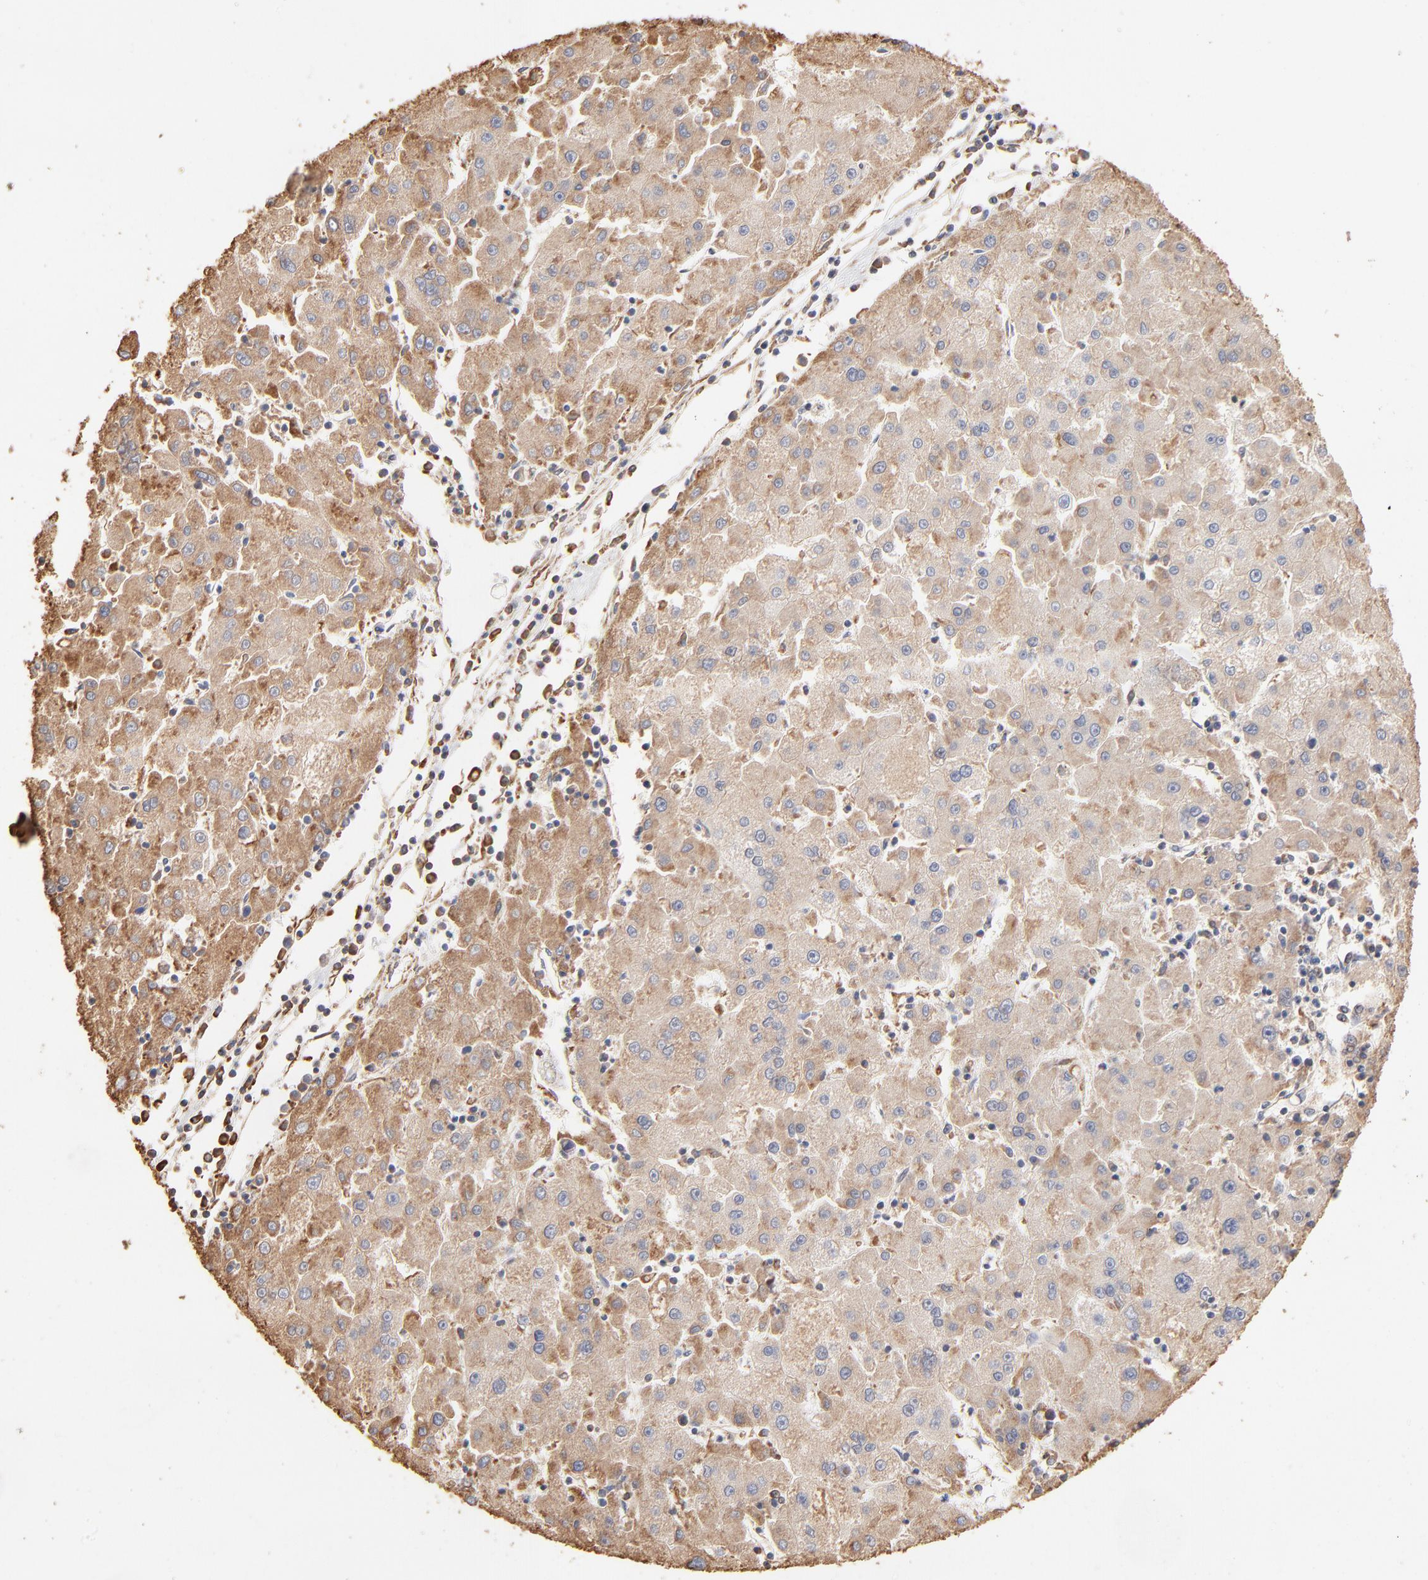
{"staining": {"intensity": "moderate", "quantity": "25%-75%", "location": "cytoplasmic/membranous"}, "tissue": "liver cancer", "cell_type": "Tumor cells", "image_type": "cancer", "snomed": [{"axis": "morphology", "description": "Carcinoma, Hepatocellular, NOS"}, {"axis": "topography", "description": "Liver"}], "caption": "IHC histopathology image of hepatocellular carcinoma (liver) stained for a protein (brown), which reveals medium levels of moderate cytoplasmic/membranous positivity in approximately 25%-75% of tumor cells.", "gene": "PDIA3", "patient": {"sex": "male", "age": 72}}